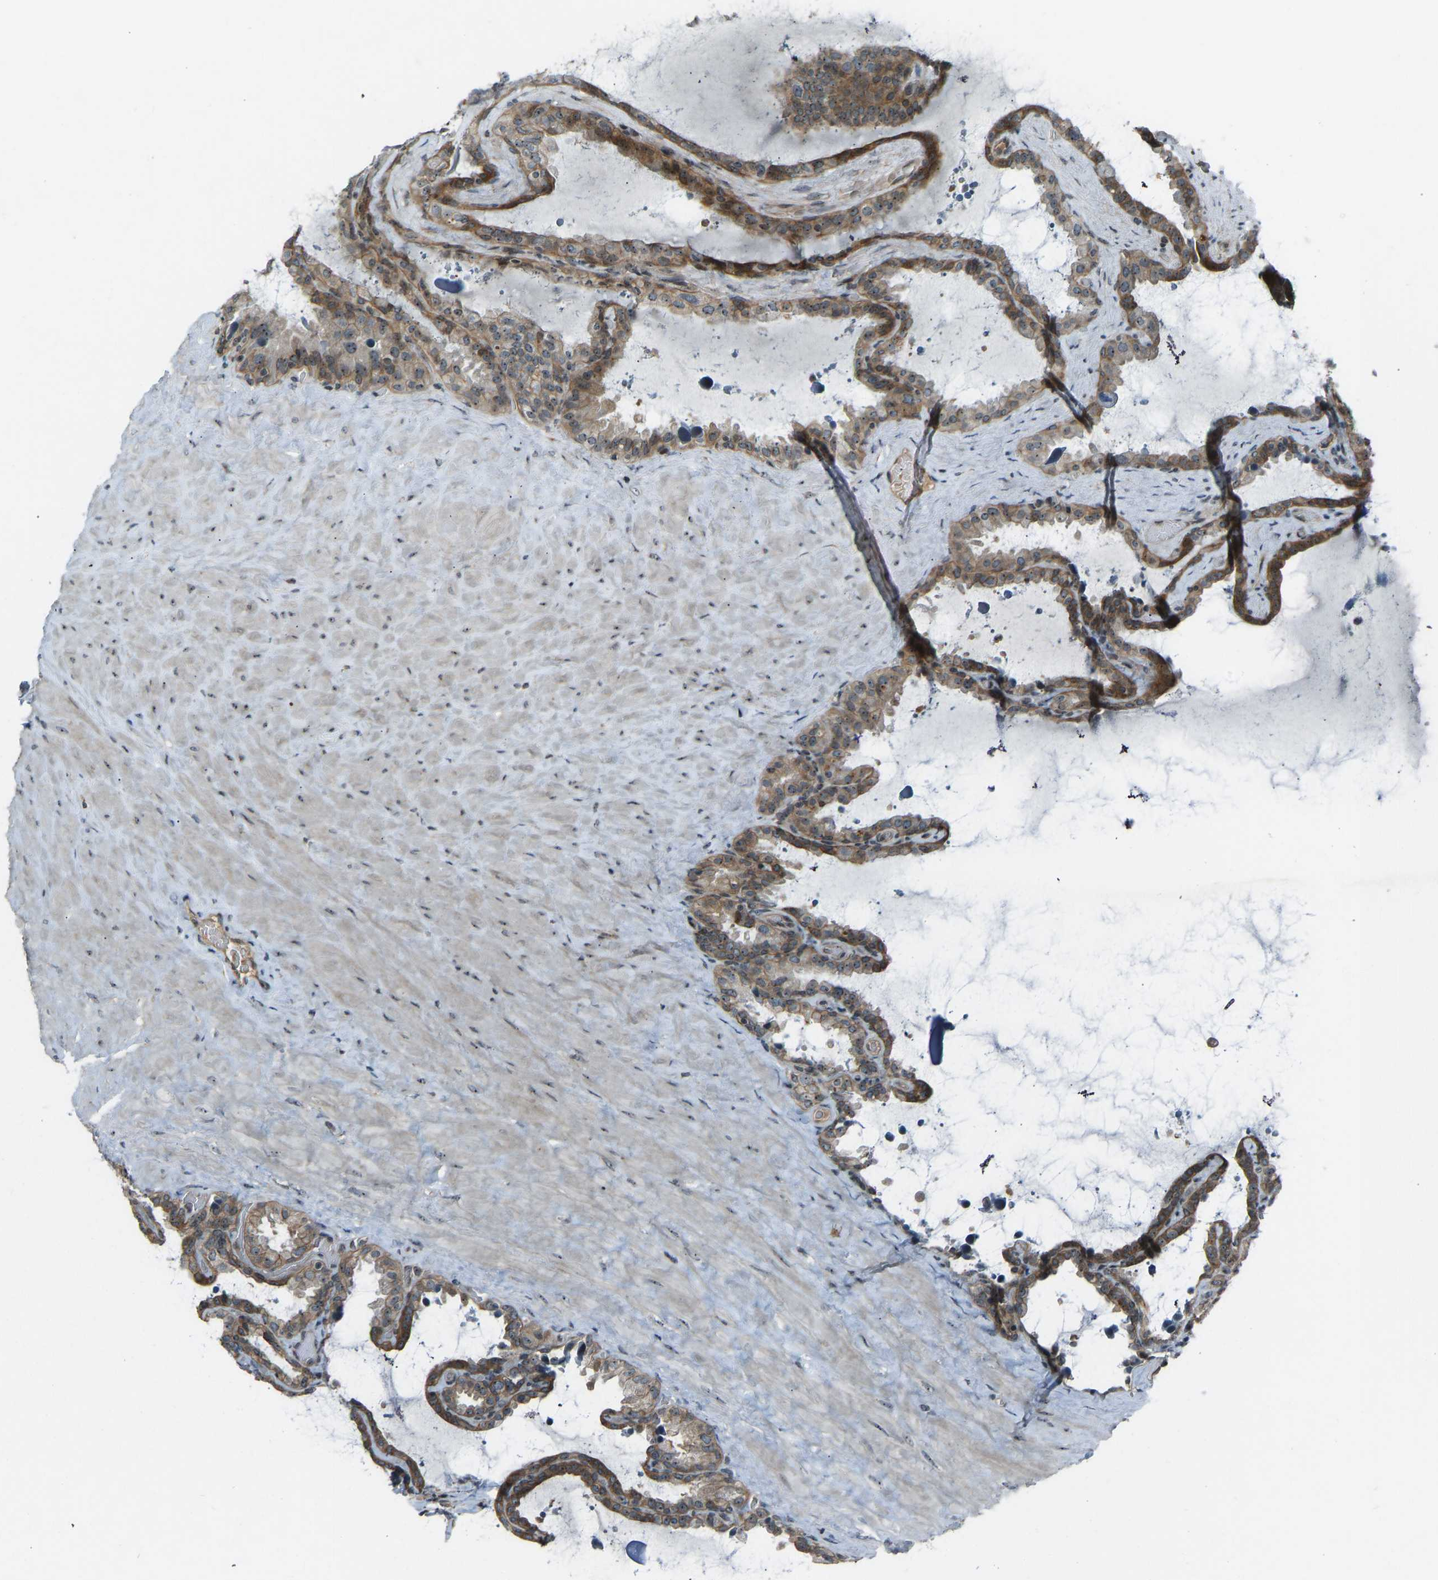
{"staining": {"intensity": "moderate", "quantity": ">75%", "location": "cytoplasmic/membranous"}, "tissue": "seminal vesicle", "cell_type": "Glandular cells", "image_type": "normal", "snomed": [{"axis": "morphology", "description": "Normal tissue, NOS"}, {"axis": "topography", "description": "Seminal veicle"}], "caption": "This micrograph reveals benign seminal vesicle stained with IHC to label a protein in brown. The cytoplasmic/membranous of glandular cells show moderate positivity for the protein. Nuclei are counter-stained blue.", "gene": "SVOPL", "patient": {"sex": "male", "age": 46}}